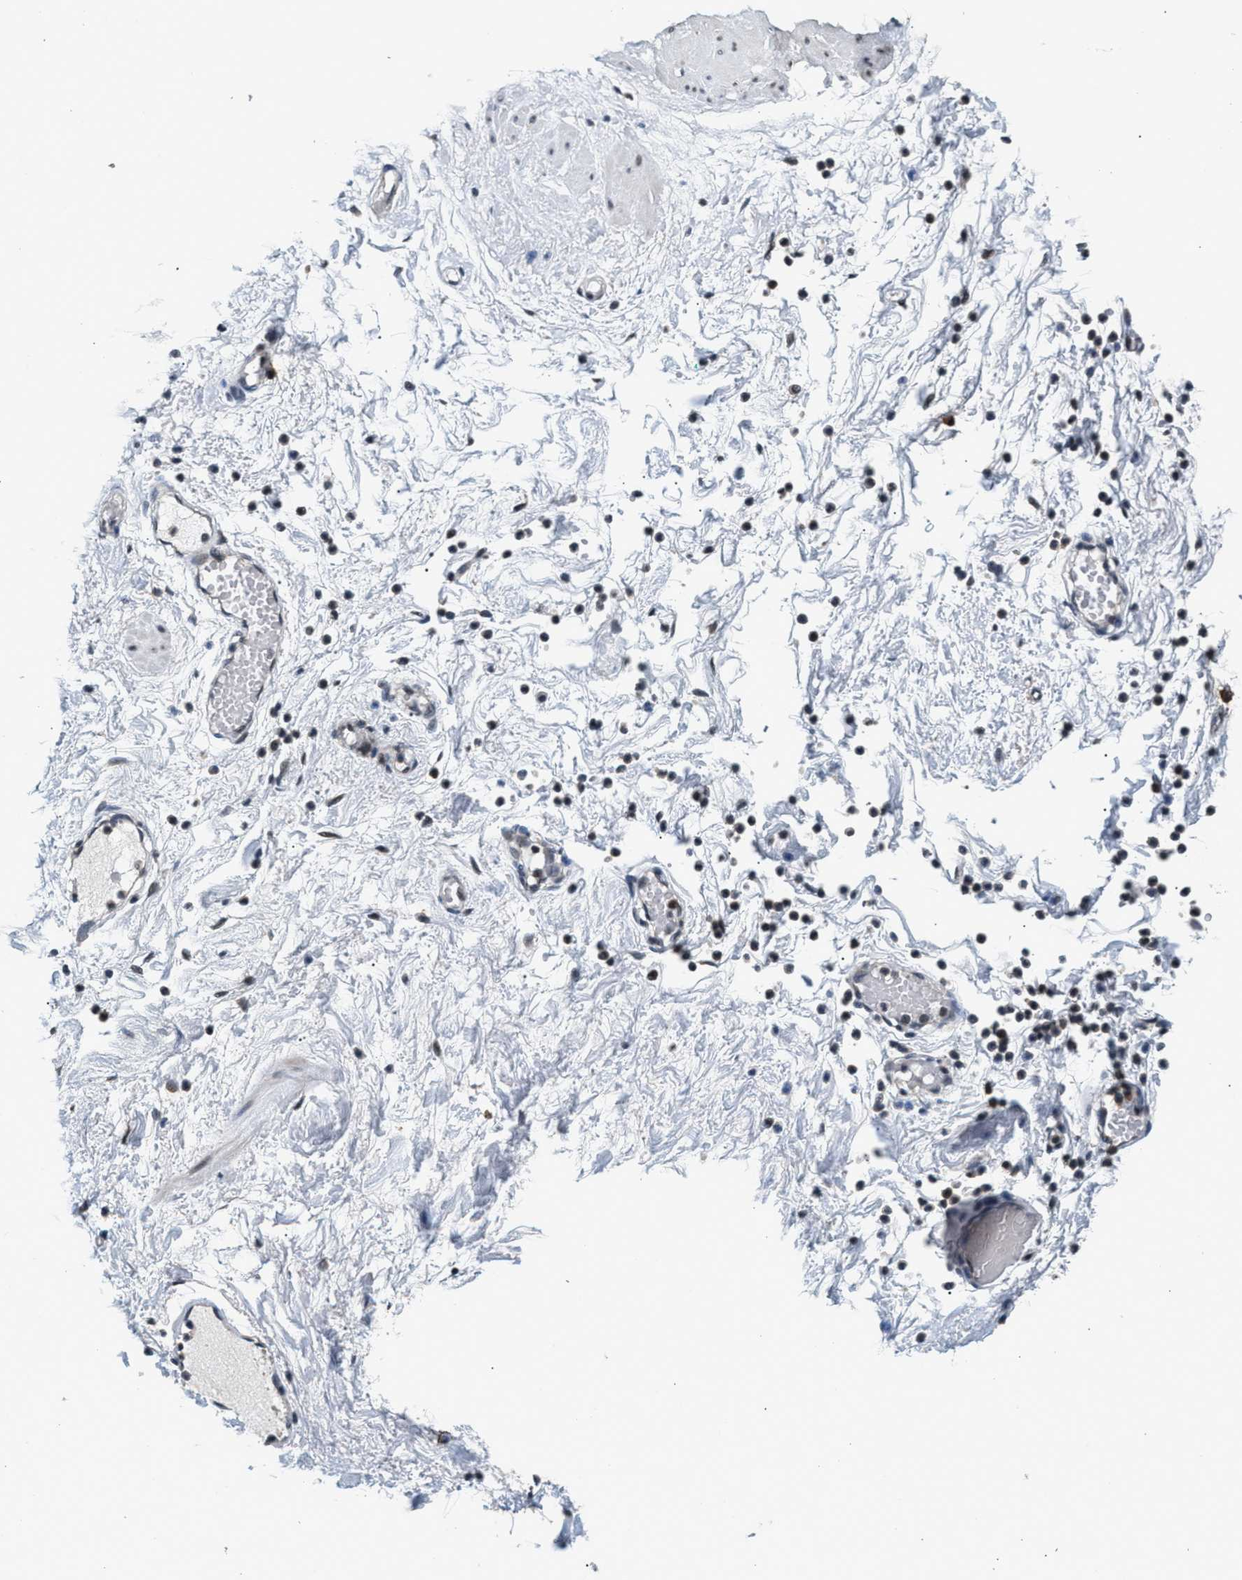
{"staining": {"intensity": "negative", "quantity": "none", "location": "none"}, "tissue": "adipose tissue", "cell_type": "Adipocytes", "image_type": "normal", "snomed": [{"axis": "morphology", "description": "Normal tissue, NOS"}, {"axis": "topography", "description": "Soft tissue"}, {"axis": "topography", "description": "Vascular tissue"}], "caption": "This is a micrograph of immunohistochemistry (IHC) staining of normal adipose tissue, which shows no positivity in adipocytes.", "gene": "RBM33", "patient": {"sex": "female", "age": 35}}